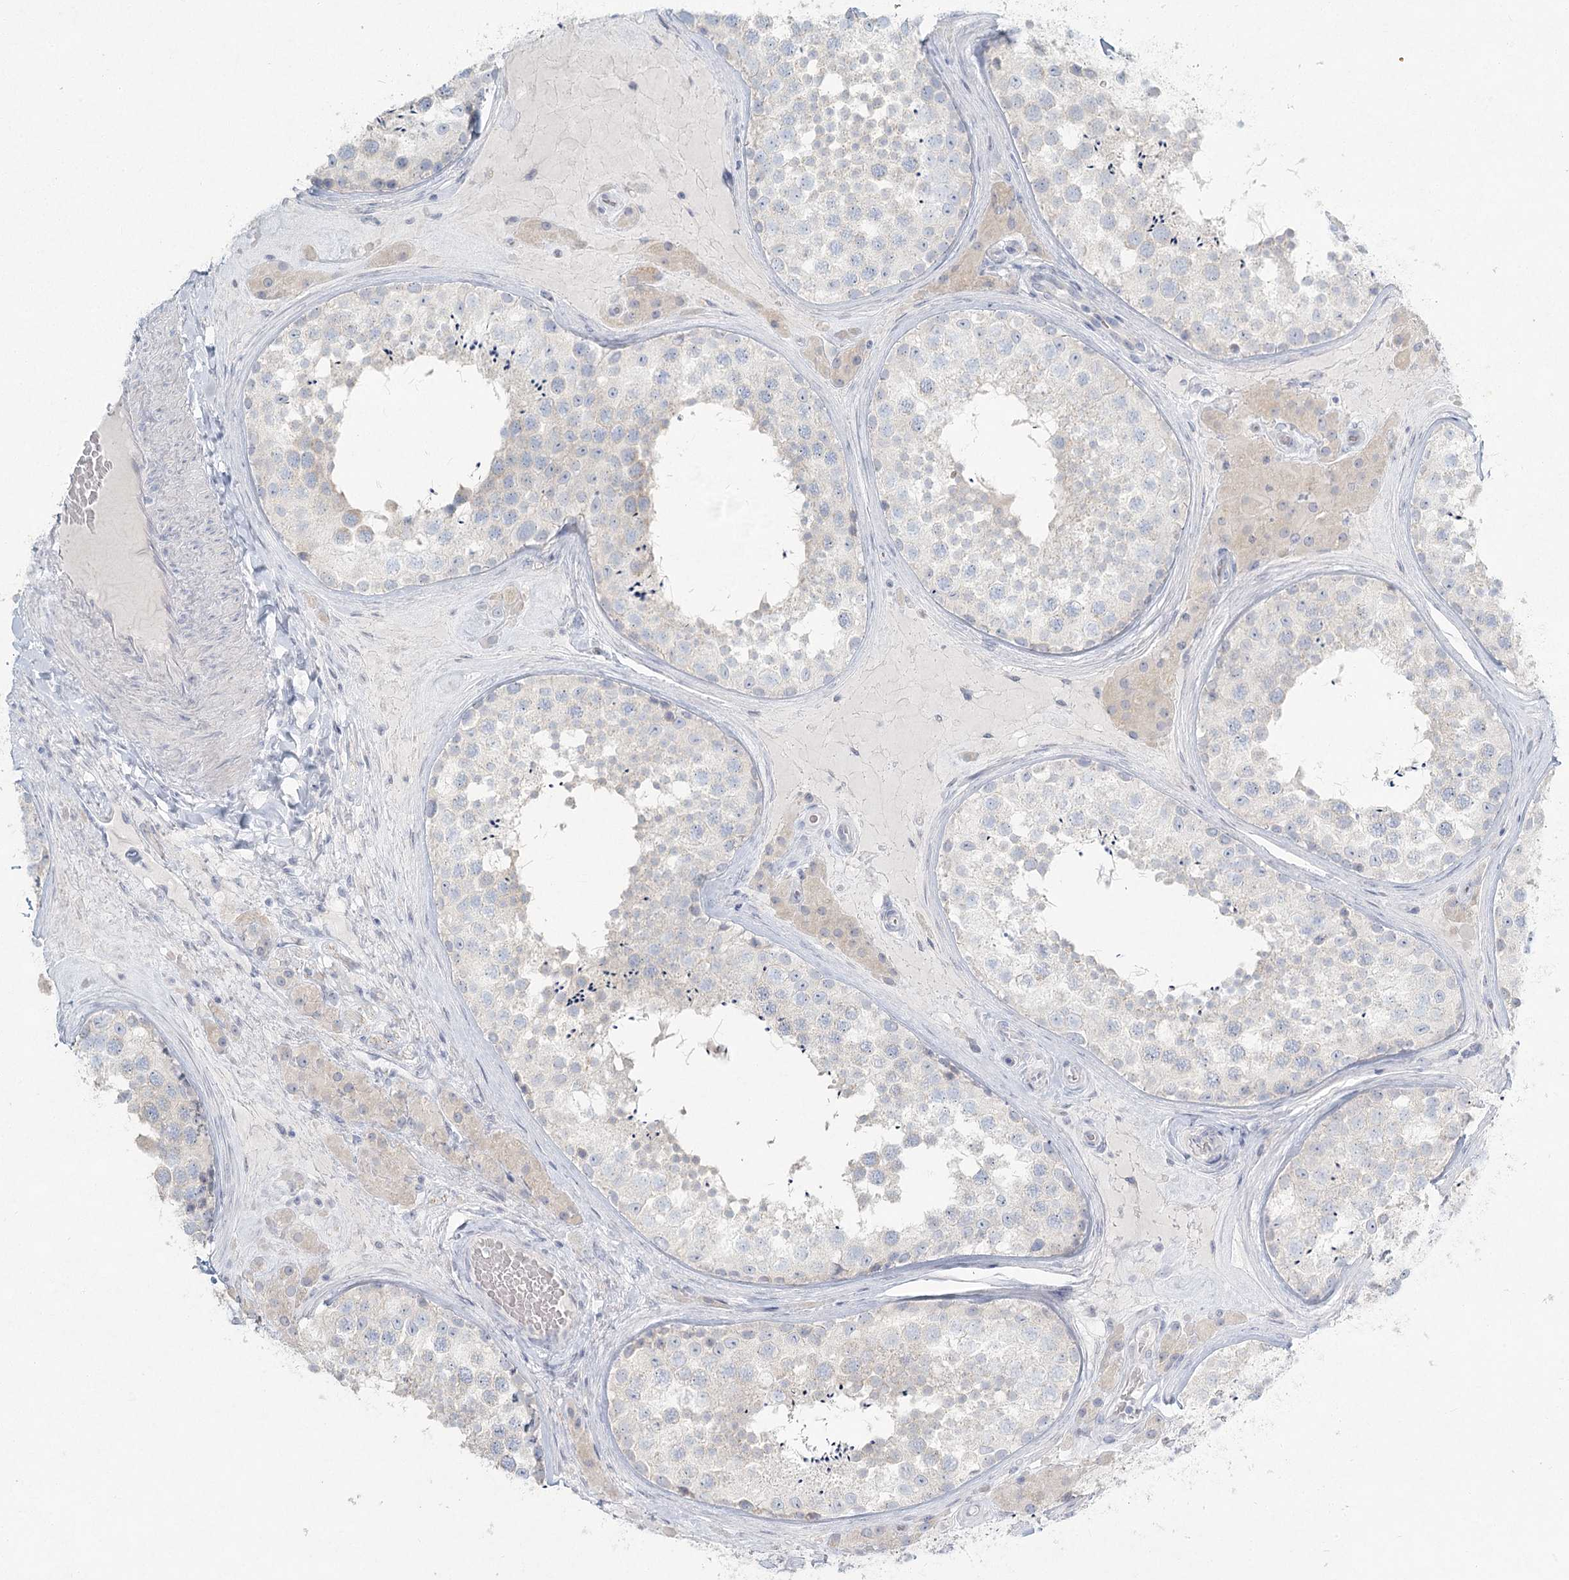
{"staining": {"intensity": "negative", "quantity": "none", "location": "none"}, "tissue": "testis", "cell_type": "Cells in seminiferous ducts", "image_type": "normal", "snomed": [{"axis": "morphology", "description": "Normal tissue, NOS"}, {"axis": "topography", "description": "Testis"}], "caption": "Histopathology image shows no significant protein positivity in cells in seminiferous ducts of unremarkable testis. Brightfield microscopy of immunohistochemistry stained with DAB (3,3'-diaminobenzidine) (brown) and hematoxylin (blue), captured at high magnification.", "gene": "LRP2BP", "patient": {"sex": "male", "age": 46}}